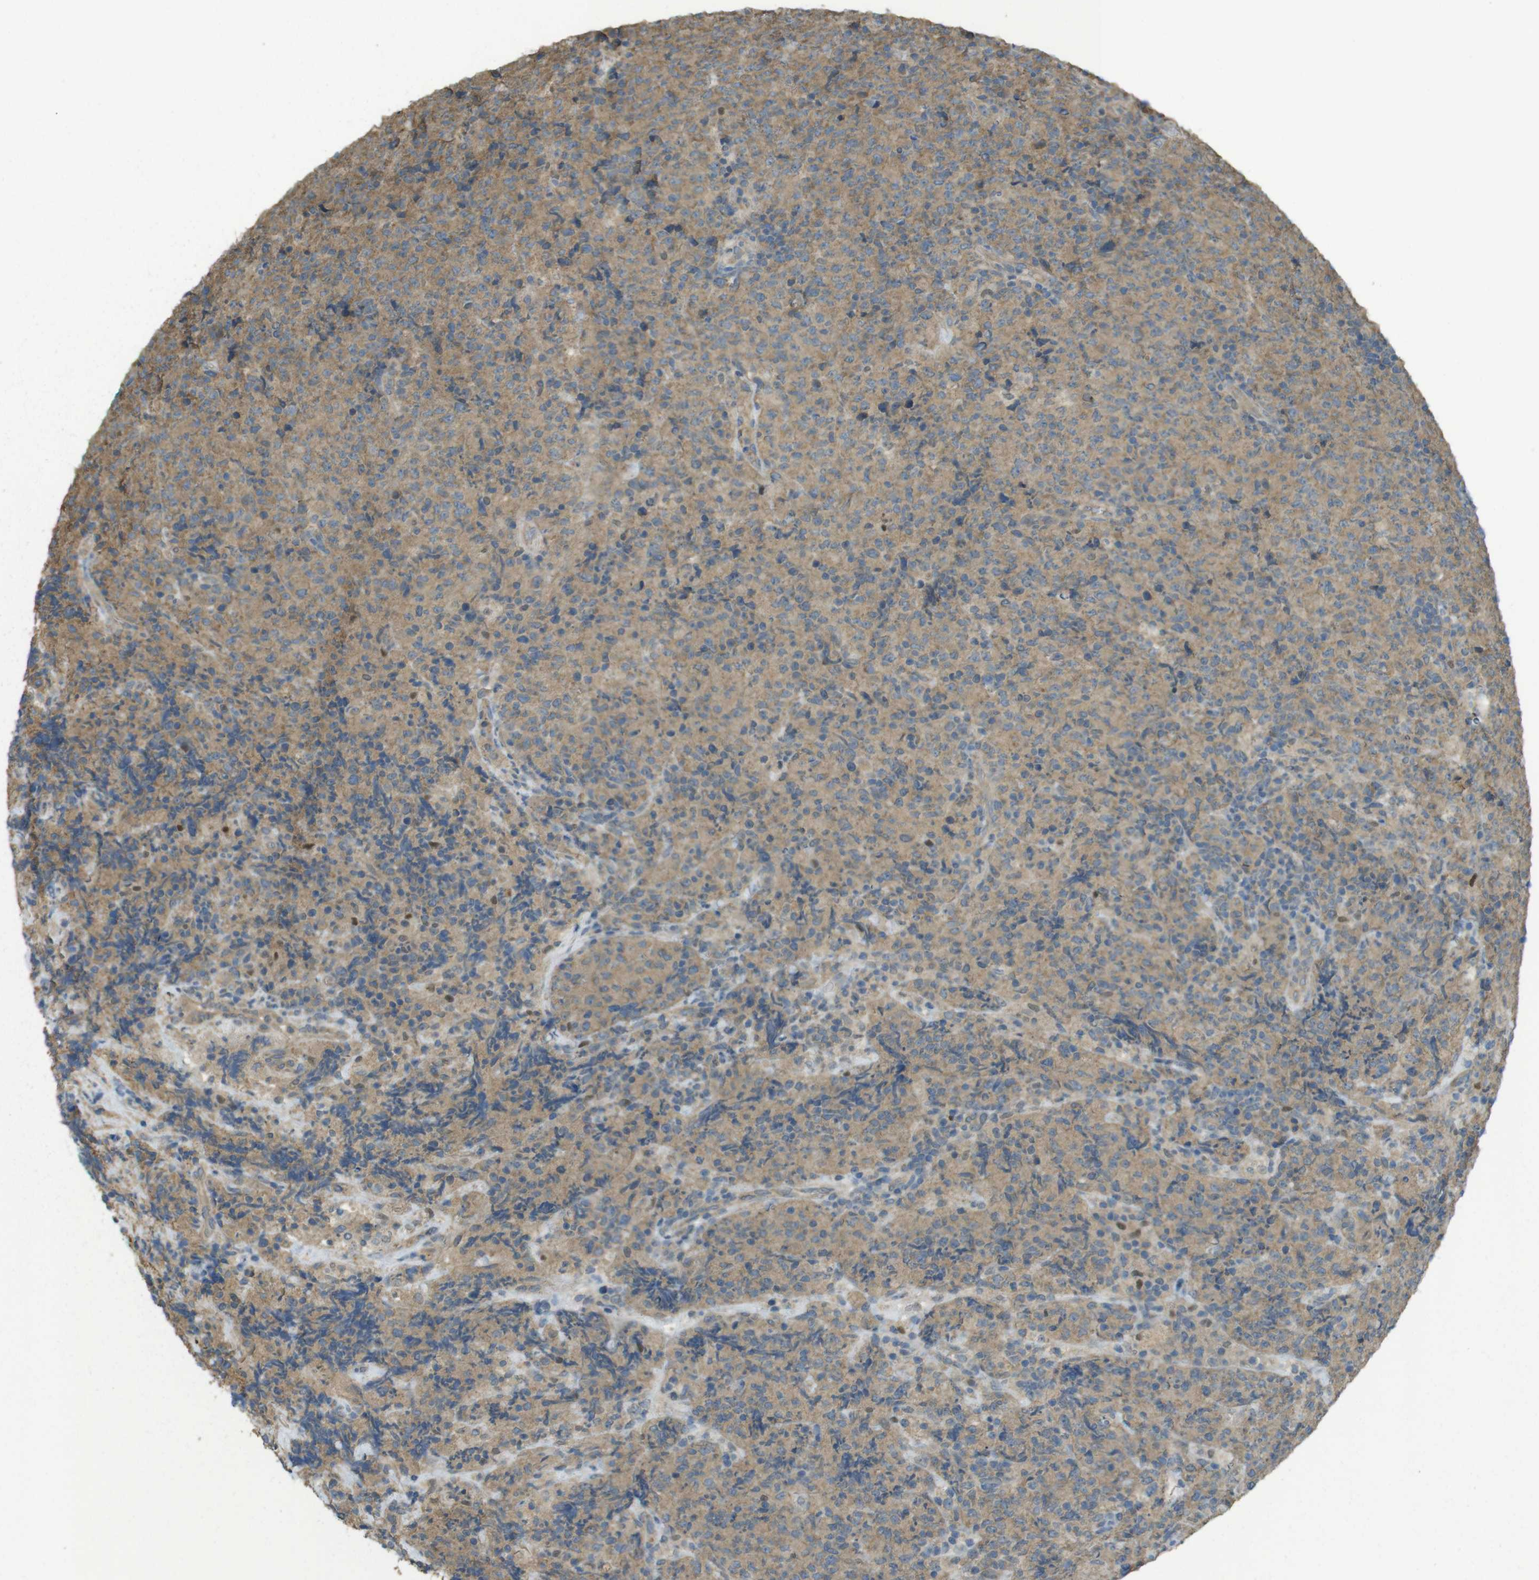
{"staining": {"intensity": "weak", "quantity": ">75%", "location": "cytoplasmic/membranous"}, "tissue": "lymphoma", "cell_type": "Tumor cells", "image_type": "cancer", "snomed": [{"axis": "morphology", "description": "Malignant lymphoma, non-Hodgkin's type, High grade"}, {"axis": "topography", "description": "Tonsil"}], "caption": "Lymphoma stained for a protein reveals weak cytoplasmic/membranous positivity in tumor cells.", "gene": "ZDHHC20", "patient": {"sex": "female", "age": 36}}